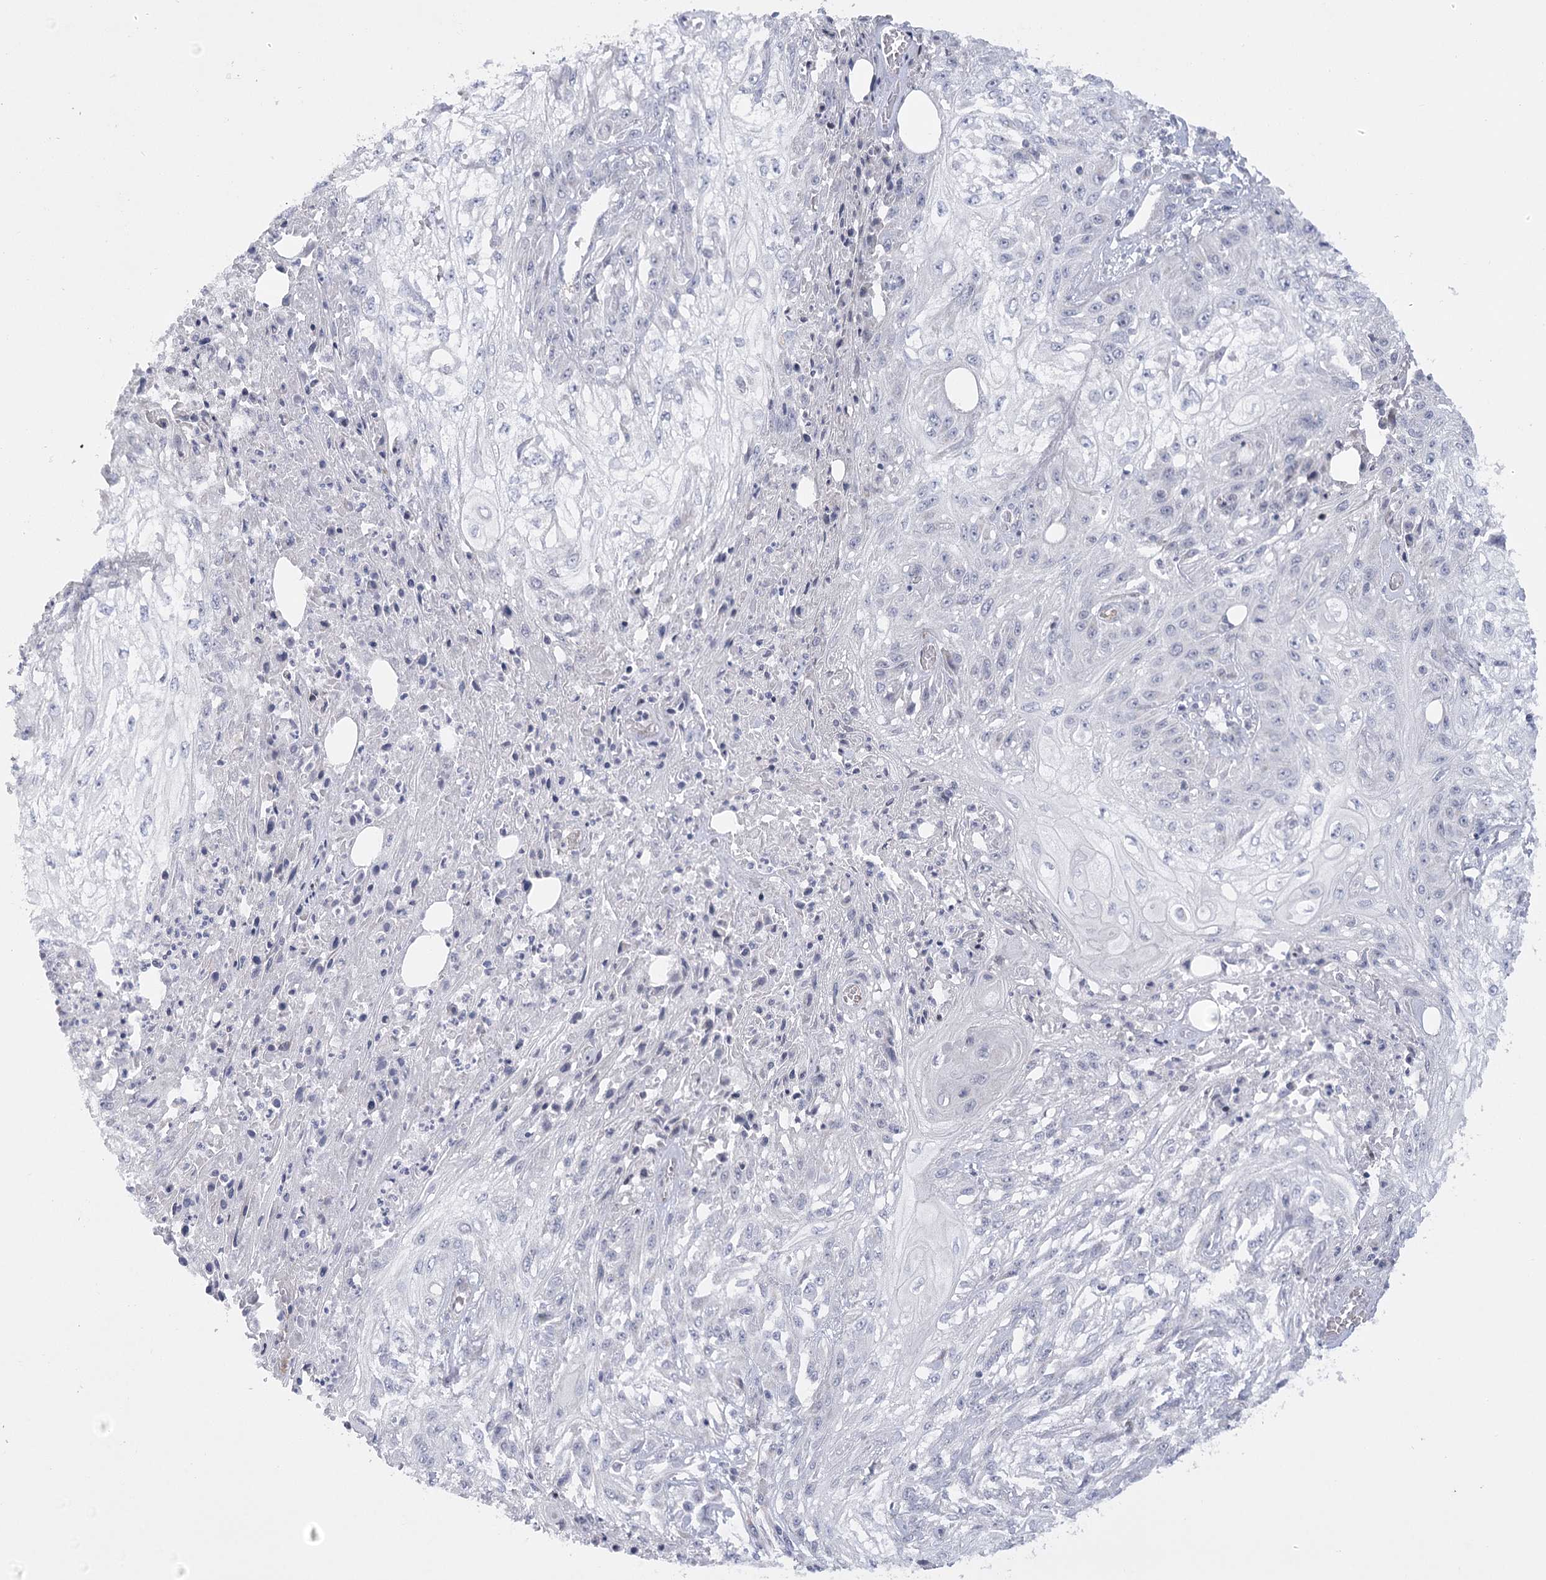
{"staining": {"intensity": "negative", "quantity": "none", "location": "none"}, "tissue": "skin cancer", "cell_type": "Tumor cells", "image_type": "cancer", "snomed": [{"axis": "morphology", "description": "Squamous cell carcinoma, NOS"}, {"axis": "morphology", "description": "Squamous cell carcinoma, metastatic, NOS"}, {"axis": "topography", "description": "Skin"}, {"axis": "topography", "description": "Lymph node"}], "caption": "Skin cancer (squamous cell carcinoma) was stained to show a protein in brown. There is no significant positivity in tumor cells. (DAB (3,3'-diaminobenzidine) IHC with hematoxylin counter stain).", "gene": "FAM76B", "patient": {"sex": "male", "age": 75}}